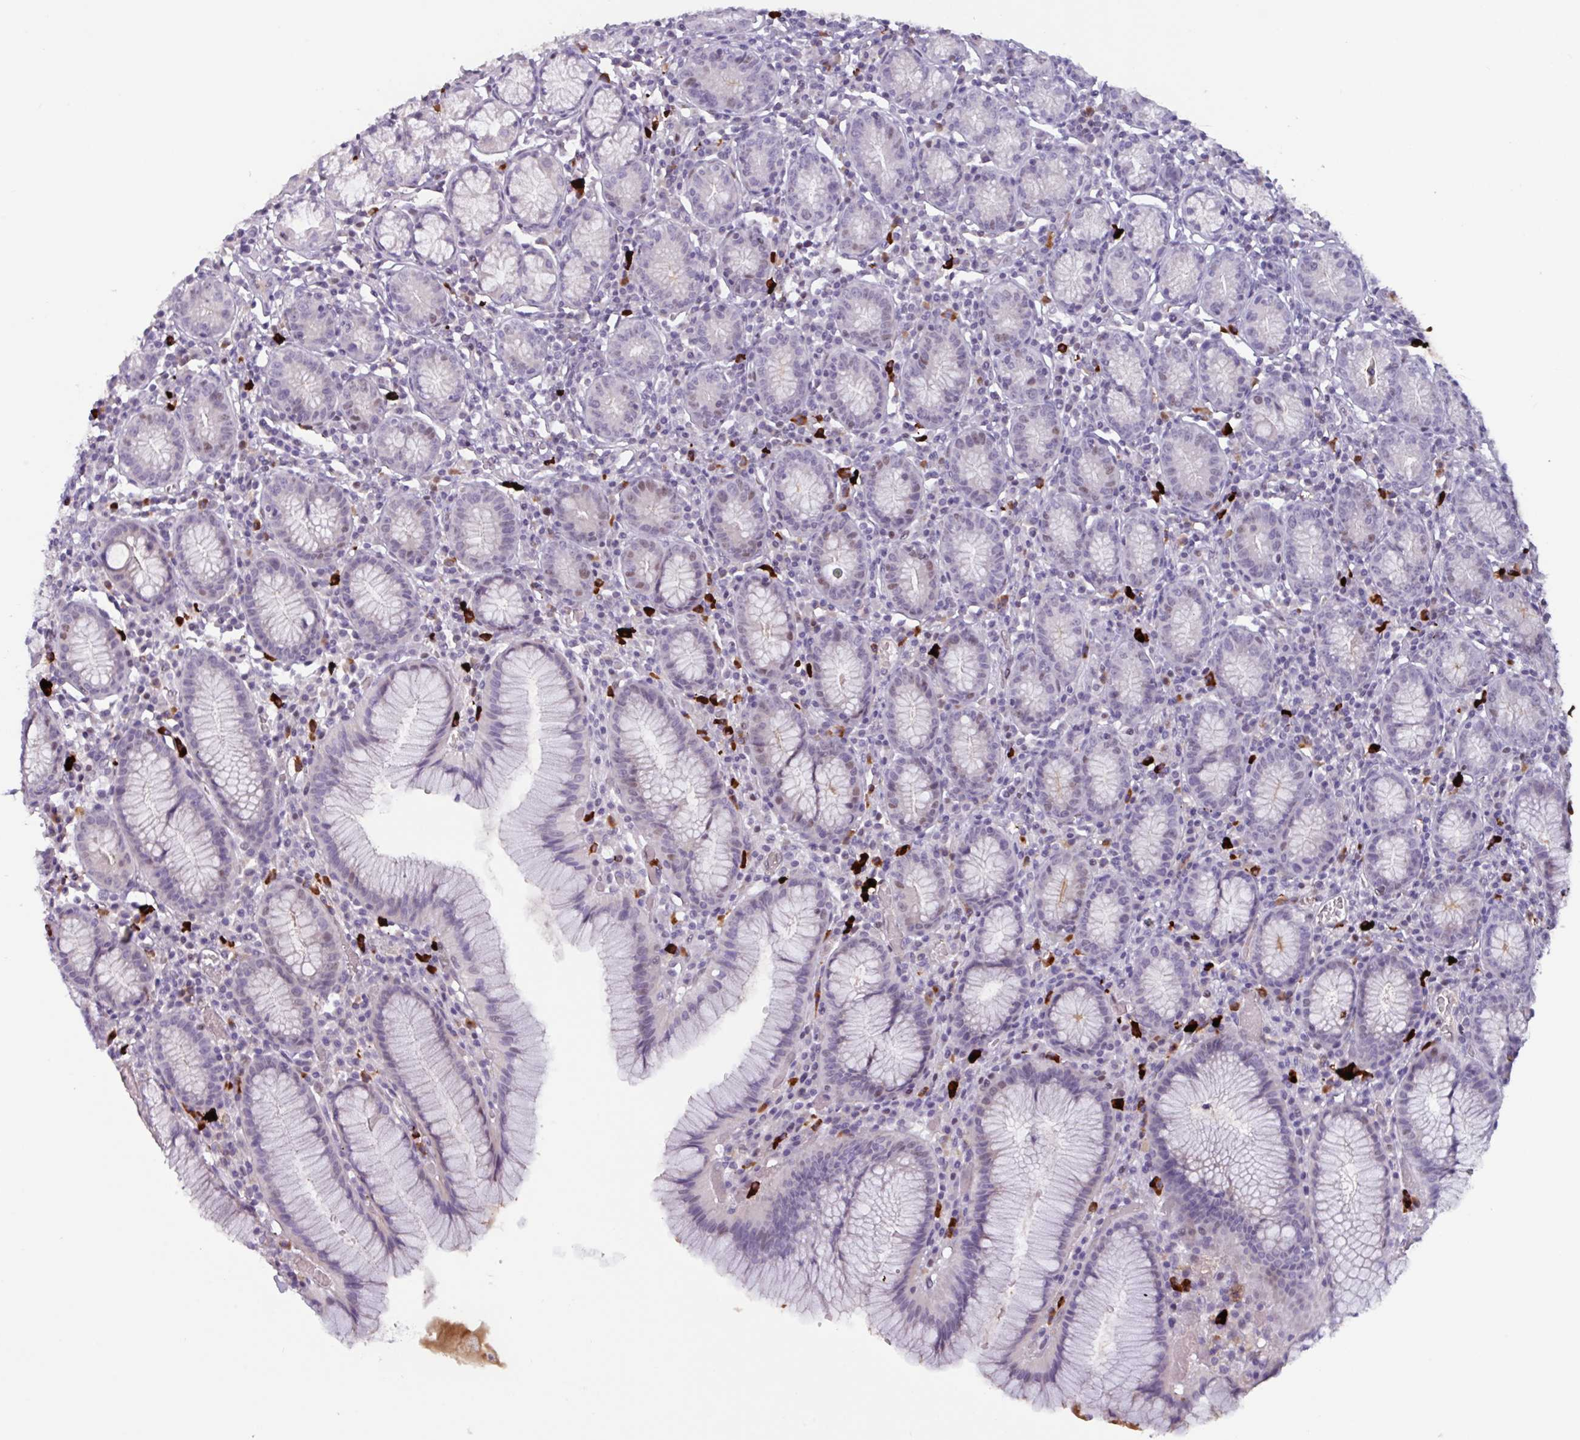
{"staining": {"intensity": "moderate", "quantity": "<25%", "location": "nuclear"}, "tissue": "stomach", "cell_type": "Glandular cells", "image_type": "normal", "snomed": [{"axis": "morphology", "description": "Normal tissue, NOS"}, {"axis": "topography", "description": "Stomach"}], "caption": "Protein expression analysis of normal stomach reveals moderate nuclear expression in about <25% of glandular cells. The protein is stained brown, and the nuclei are stained in blue (DAB (3,3'-diaminobenzidine) IHC with brightfield microscopy, high magnification).", "gene": "ZNF575", "patient": {"sex": "male", "age": 55}}